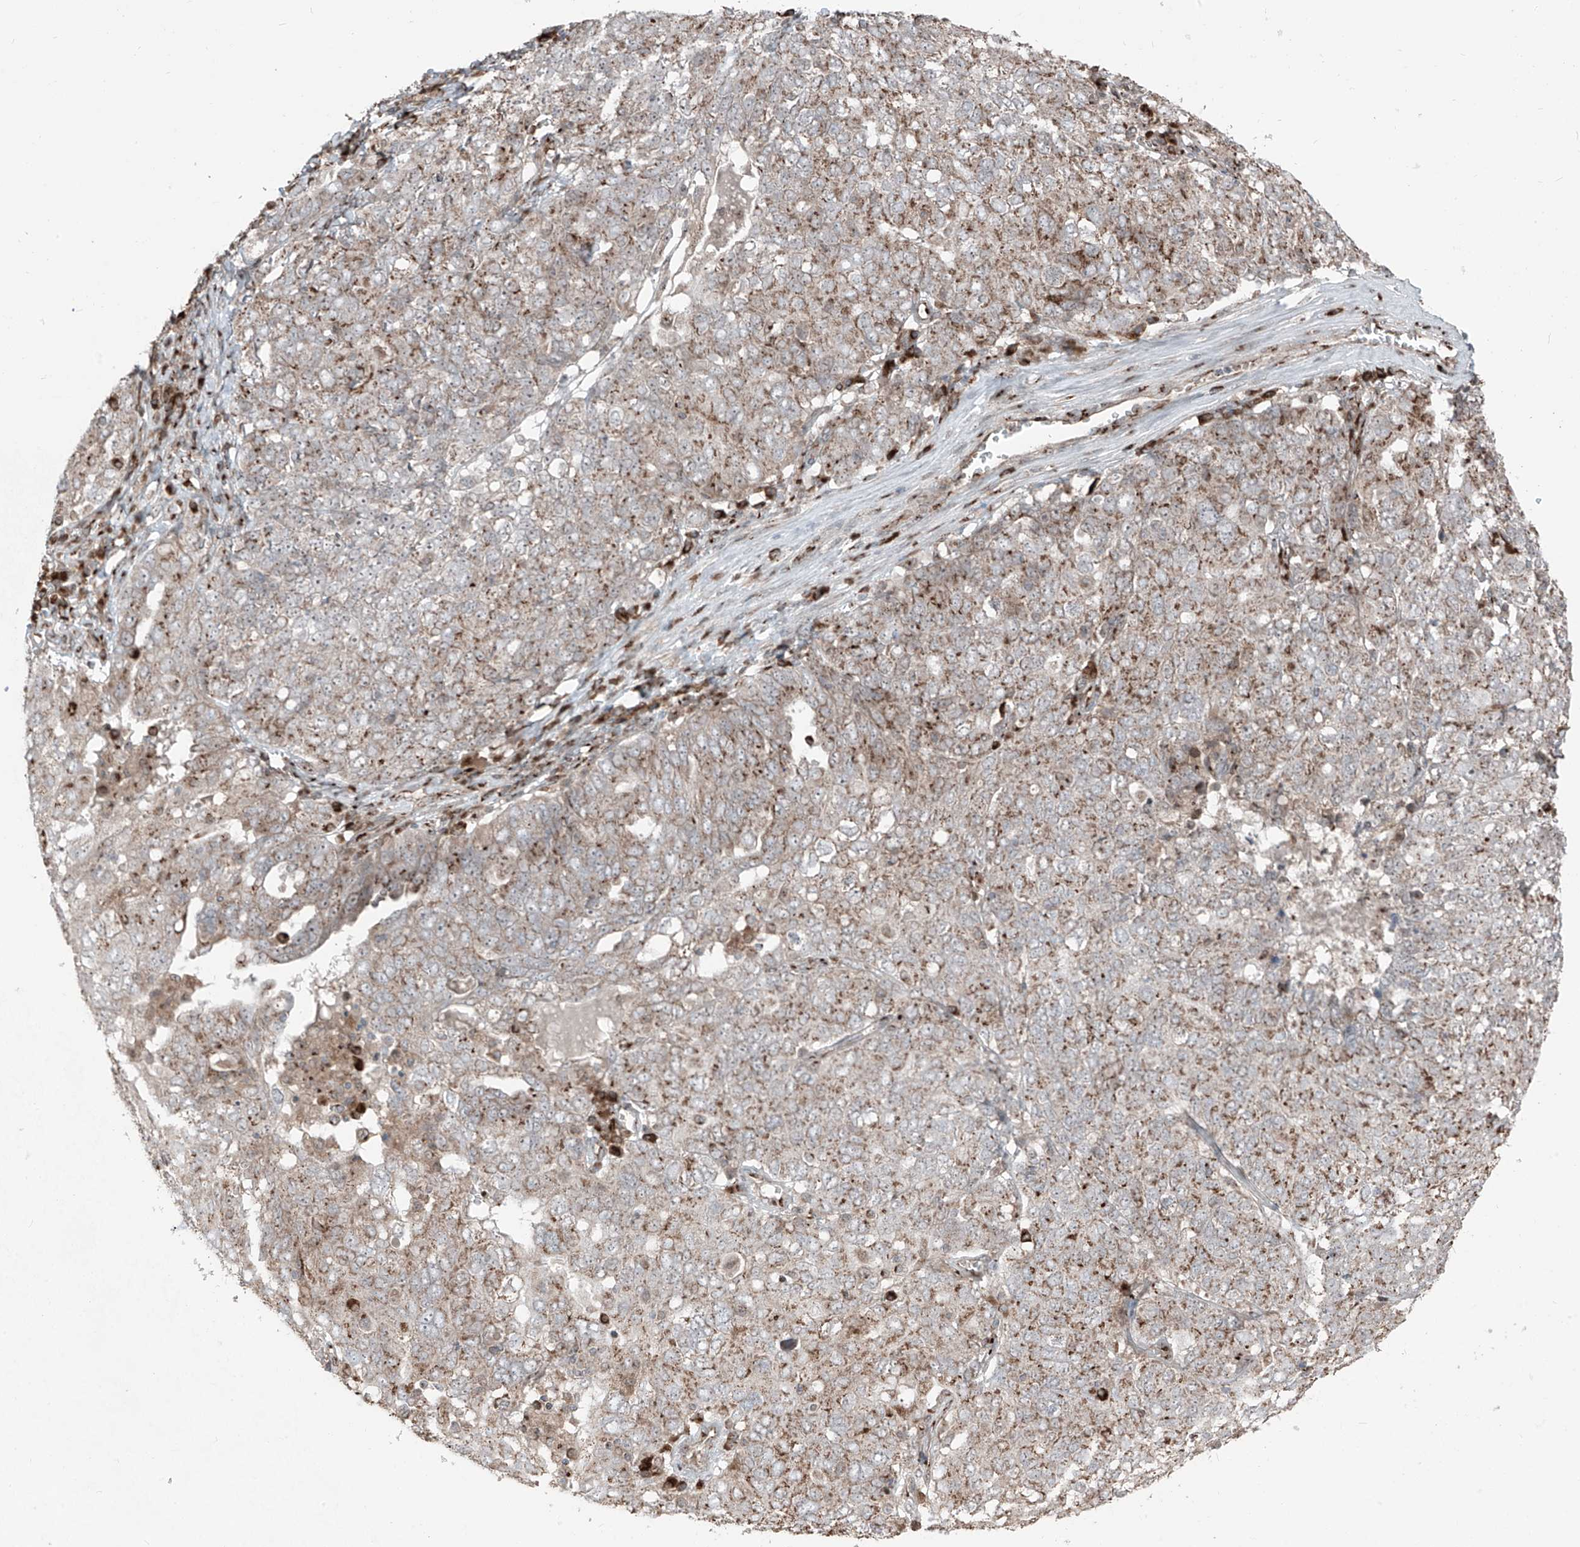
{"staining": {"intensity": "moderate", "quantity": ">75%", "location": "cytoplasmic/membranous"}, "tissue": "ovarian cancer", "cell_type": "Tumor cells", "image_type": "cancer", "snomed": [{"axis": "morphology", "description": "Carcinoma, endometroid"}, {"axis": "topography", "description": "Ovary"}], "caption": "Moderate cytoplasmic/membranous protein positivity is identified in about >75% of tumor cells in ovarian cancer (endometroid carcinoma).", "gene": "ERLEC1", "patient": {"sex": "female", "age": 62}}